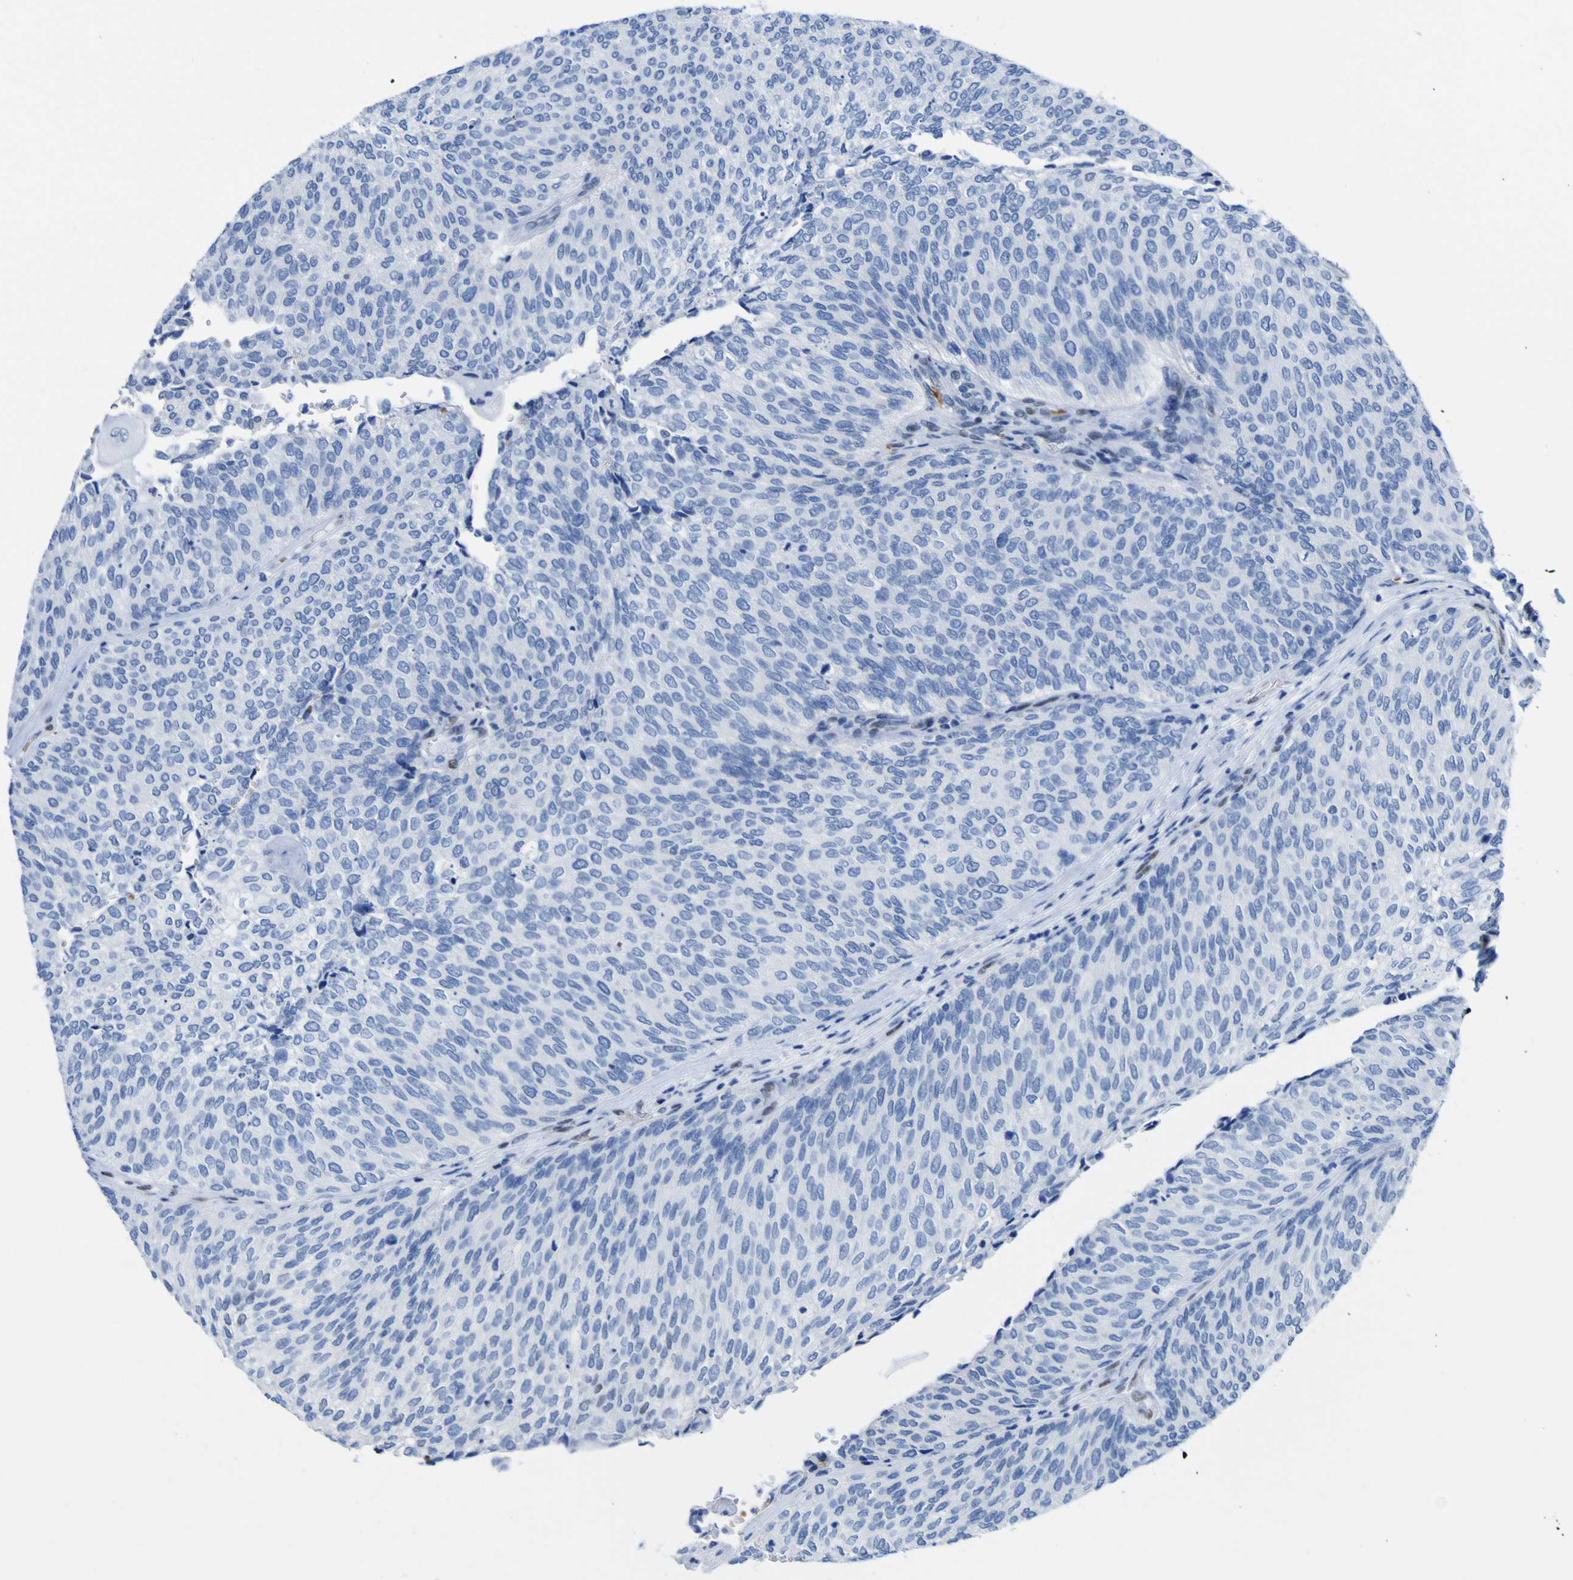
{"staining": {"intensity": "negative", "quantity": "none", "location": "none"}, "tissue": "urothelial cancer", "cell_type": "Tumor cells", "image_type": "cancer", "snomed": [{"axis": "morphology", "description": "Urothelial carcinoma, Low grade"}, {"axis": "topography", "description": "Urinary bladder"}], "caption": "Immunohistochemistry (IHC) micrograph of urothelial cancer stained for a protein (brown), which shows no expression in tumor cells. (Stains: DAB immunohistochemistry with hematoxylin counter stain, Microscopy: brightfield microscopy at high magnification).", "gene": "DACH1", "patient": {"sex": "female", "age": 79}}